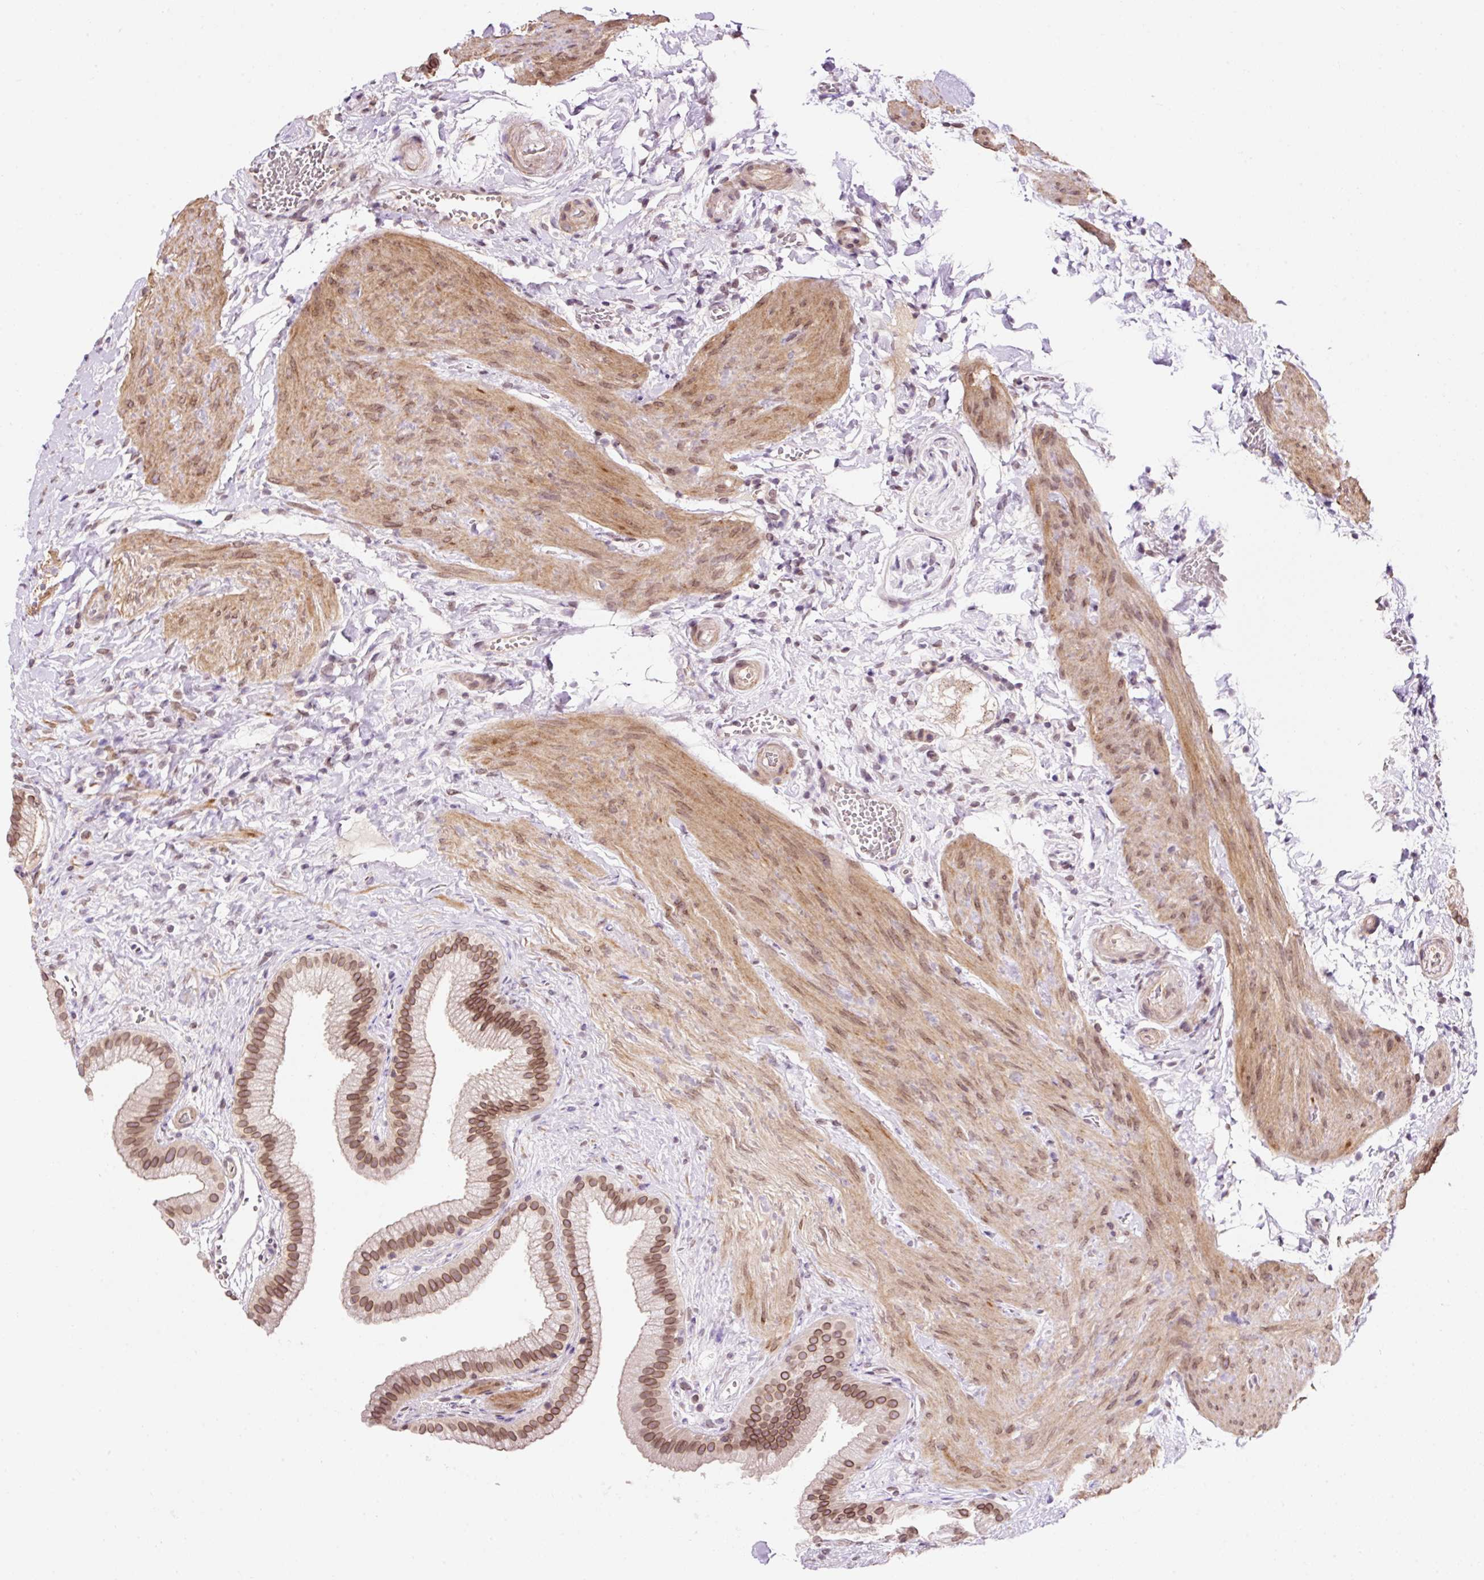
{"staining": {"intensity": "moderate", "quantity": ">75%", "location": "cytoplasmic/membranous,nuclear"}, "tissue": "gallbladder", "cell_type": "Glandular cells", "image_type": "normal", "snomed": [{"axis": "morphology", "description": "Normal tissue, NOS"}, {"axis": "topography", "description": "Gallbladder"}], "caption": "Benign gallbladder was stained to show a protein in brown. There is medium levels of moderate cytoplasmic/membranous,nuclear expression in about >75% of glandular cells. The staining is performed using DAB brown chromogen to label protein expression. The nuclei are counter-stained blue using hematoxylin.", "gene": "ZNF610", "patient": {"sex": "female", "age": 63}}